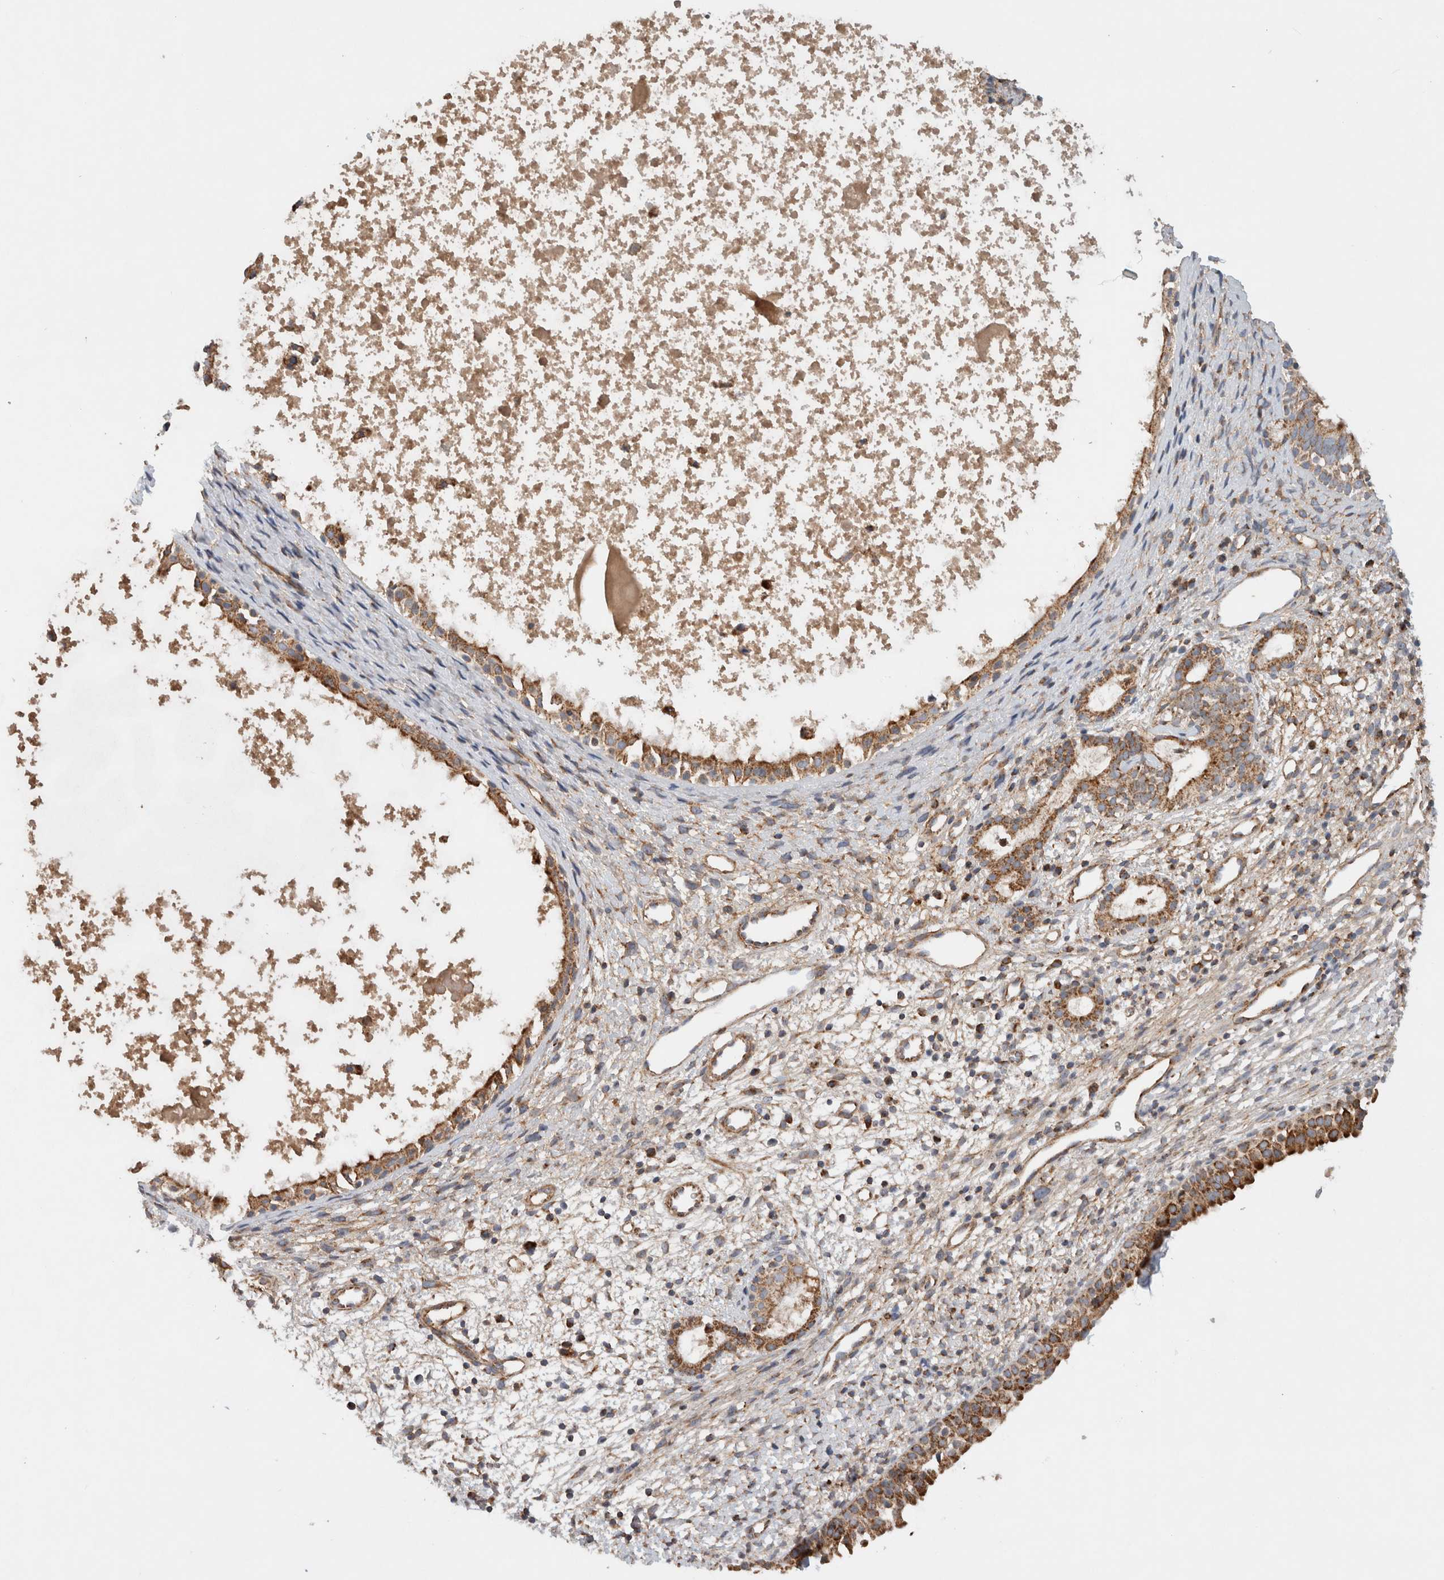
{"staining": {"intensity": "moderate", "quantity": ">75%", "location": "cytoplasmic/membranous"}, "tissue": "nasopharynx", "cell_type": "Respiratory epithelial cells", "image_type": "normal", "snomed": [{"axis": "morphology", "description": "Normal tissue, NOS"}, {"axis": "topography", "description": "Nasopharynx"}], "caption": "Immunohistochemical staining of benign nasopharynx exhibits >75% levels of moderate cytoplasmic/membranous protein staining in approximately >75% of respiratory epithelial cells.", "gene": "MRPS28", "patient": {"sex": "male", "age": 22}}